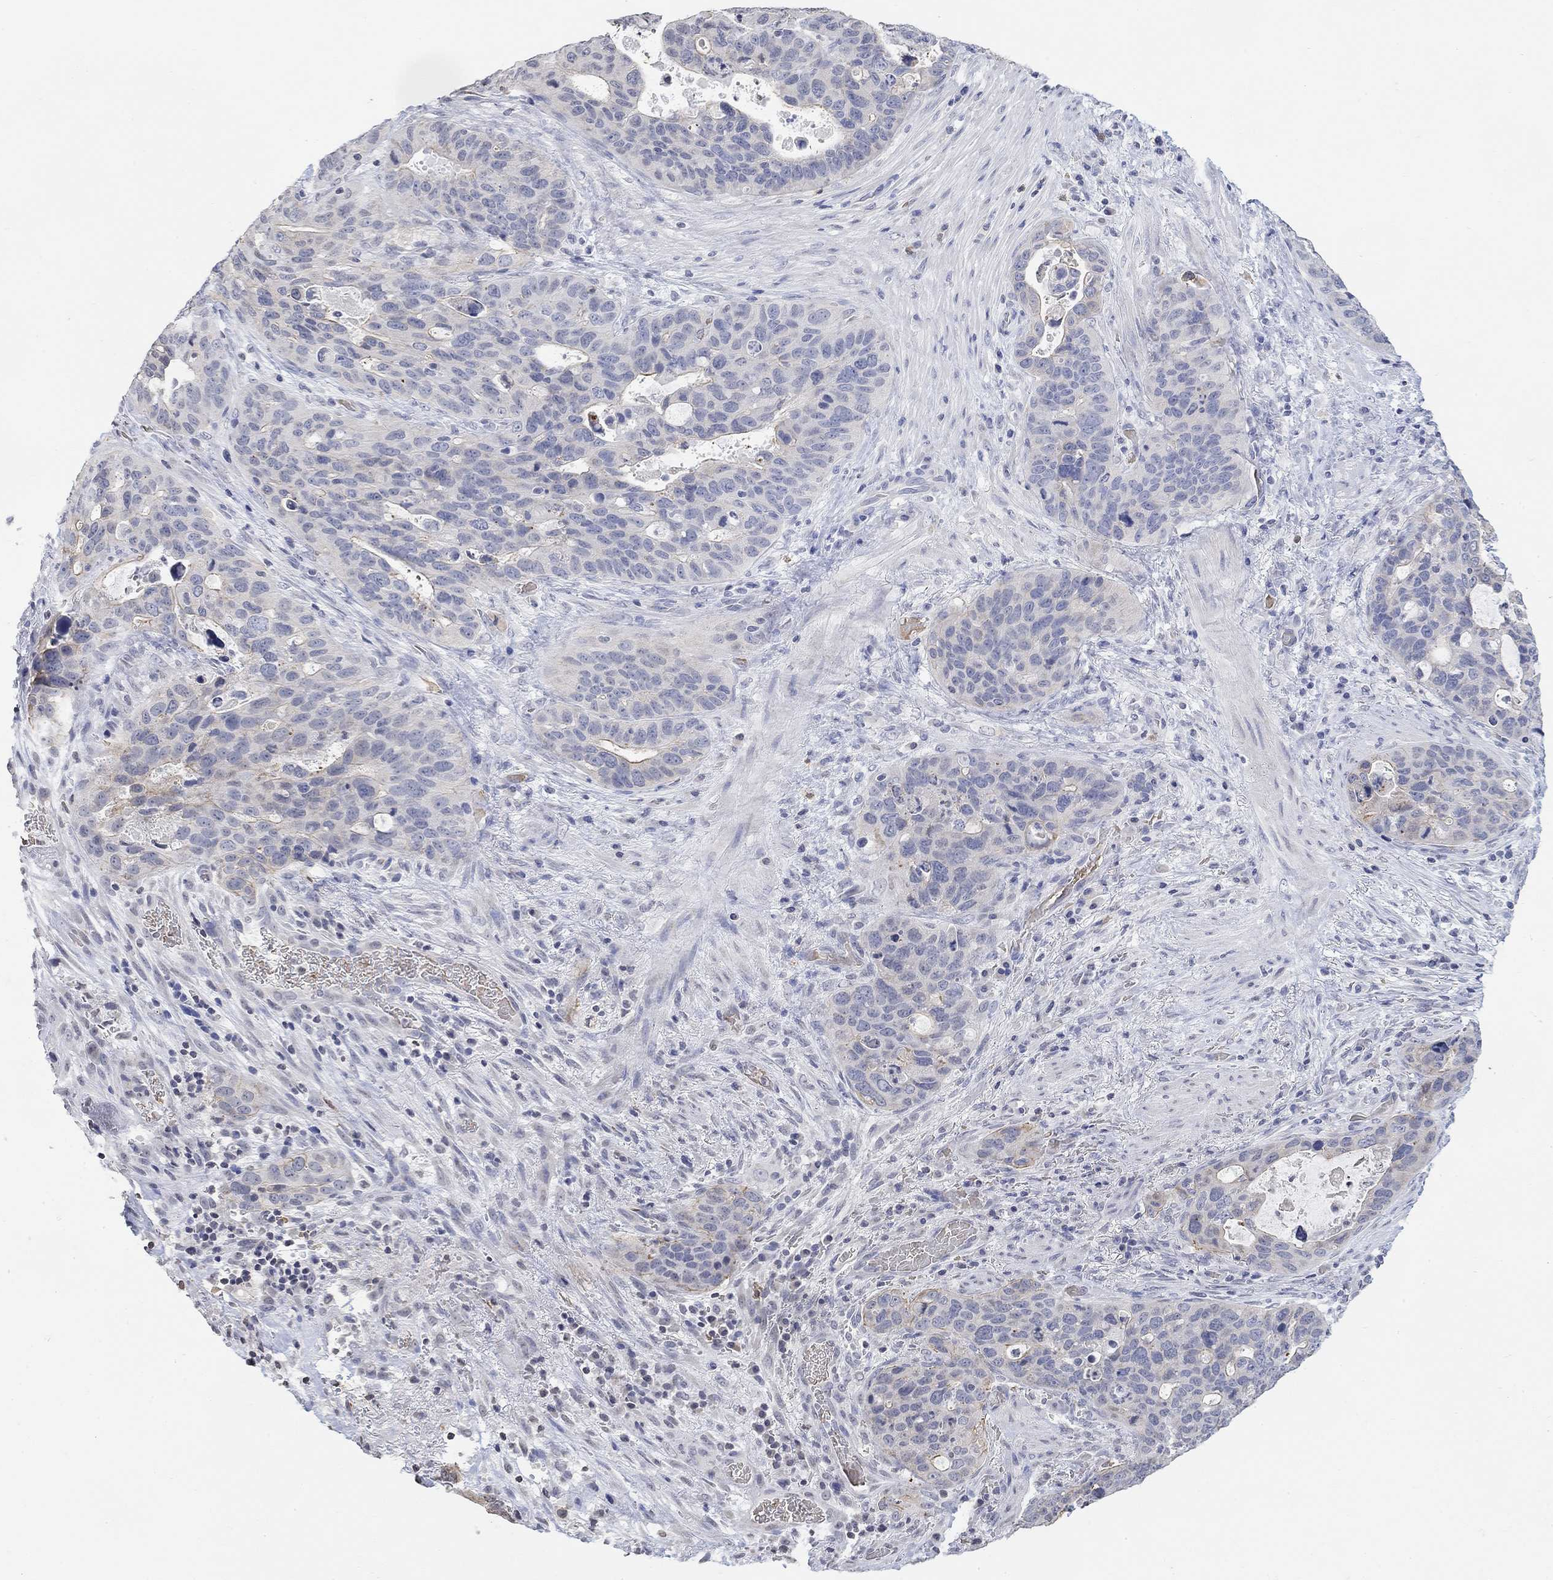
{"staining": {"intensity": "negative", "quantity": "none", "location": "none"}, "tissue": "stomach cancer", "cell_type": "Tumor cells", "image_type": "cancer", "snomed": [{"axis": "morphology", "description": "Adenocarcinoma, NOS"}, {"axis": "topography", "description": "Stomach"}], "caption": "Tumor cells are negative for brown protein staining in stomach cancer.", "gene": "TMEM255A", "patient": {"sex": "male", "age": 54}}